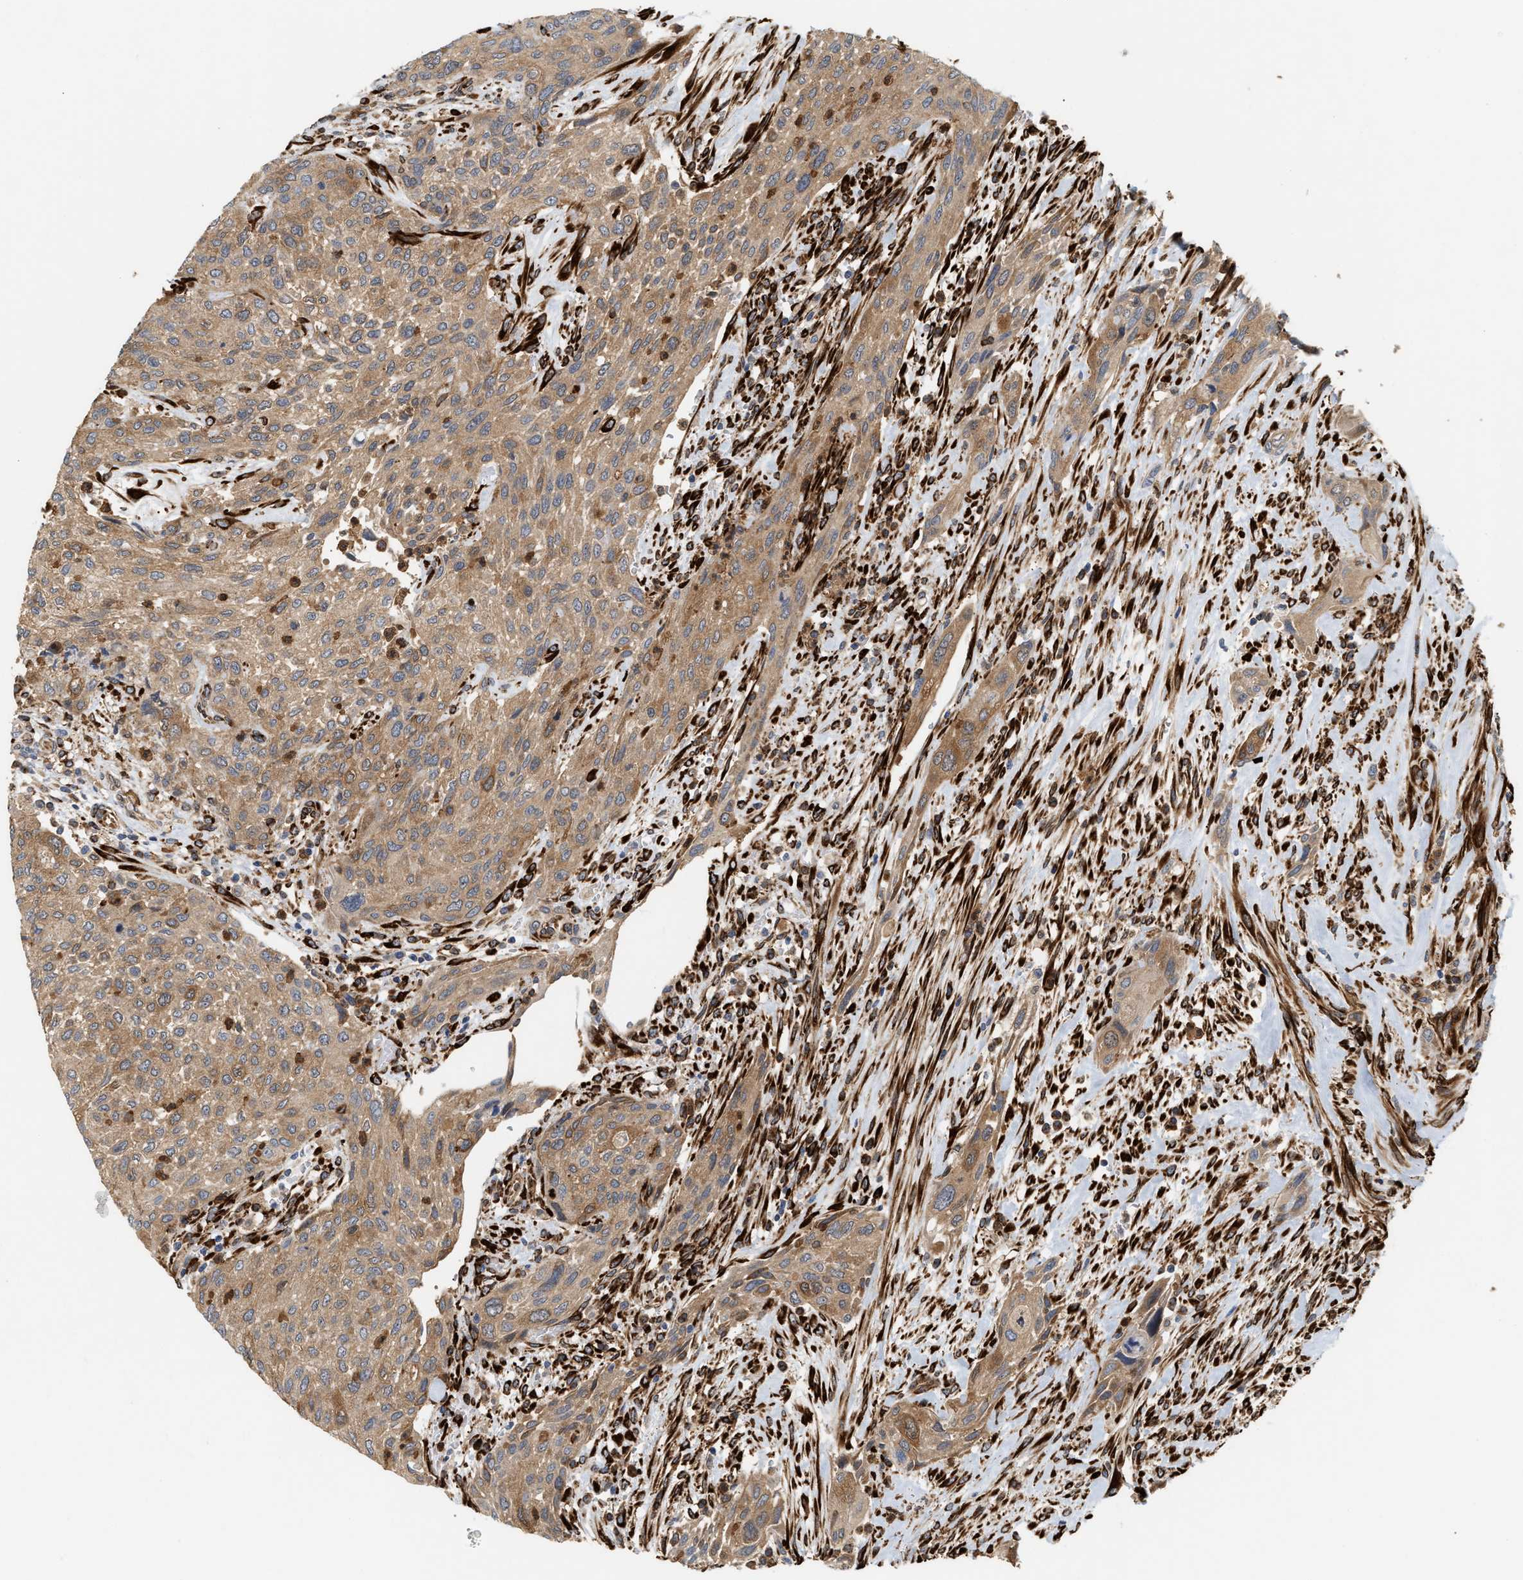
{"staining": {"intensity": "moderate", "quantity": ">75%", "location": "cytoplasmic/membranous"}, "tissue": "urothelial cancer", "cell_type": "Tumor cells", "image_type": "cancer", "snomed": [{"axis": "morphology", "description": "Urothelial carcinoma, Low grade"}, {"axis": "morphology", "description": "Urothelial carcinoma, High grade"}, {"axis": "topography", "description": "Urinary bladder"}], "caption": "Immunohistochemical staining of urothelial carcinoma (low-grade) exhibits medium levels of moderate cytoplasmic/membranous expression in about >75% of tumor cells. (DAB (3,3'-diaminobenzidine) IHC with brightfield microscopy, high magnification).", "gene": "PLCD1", "patient": {"sex": "male", "age": 35}}